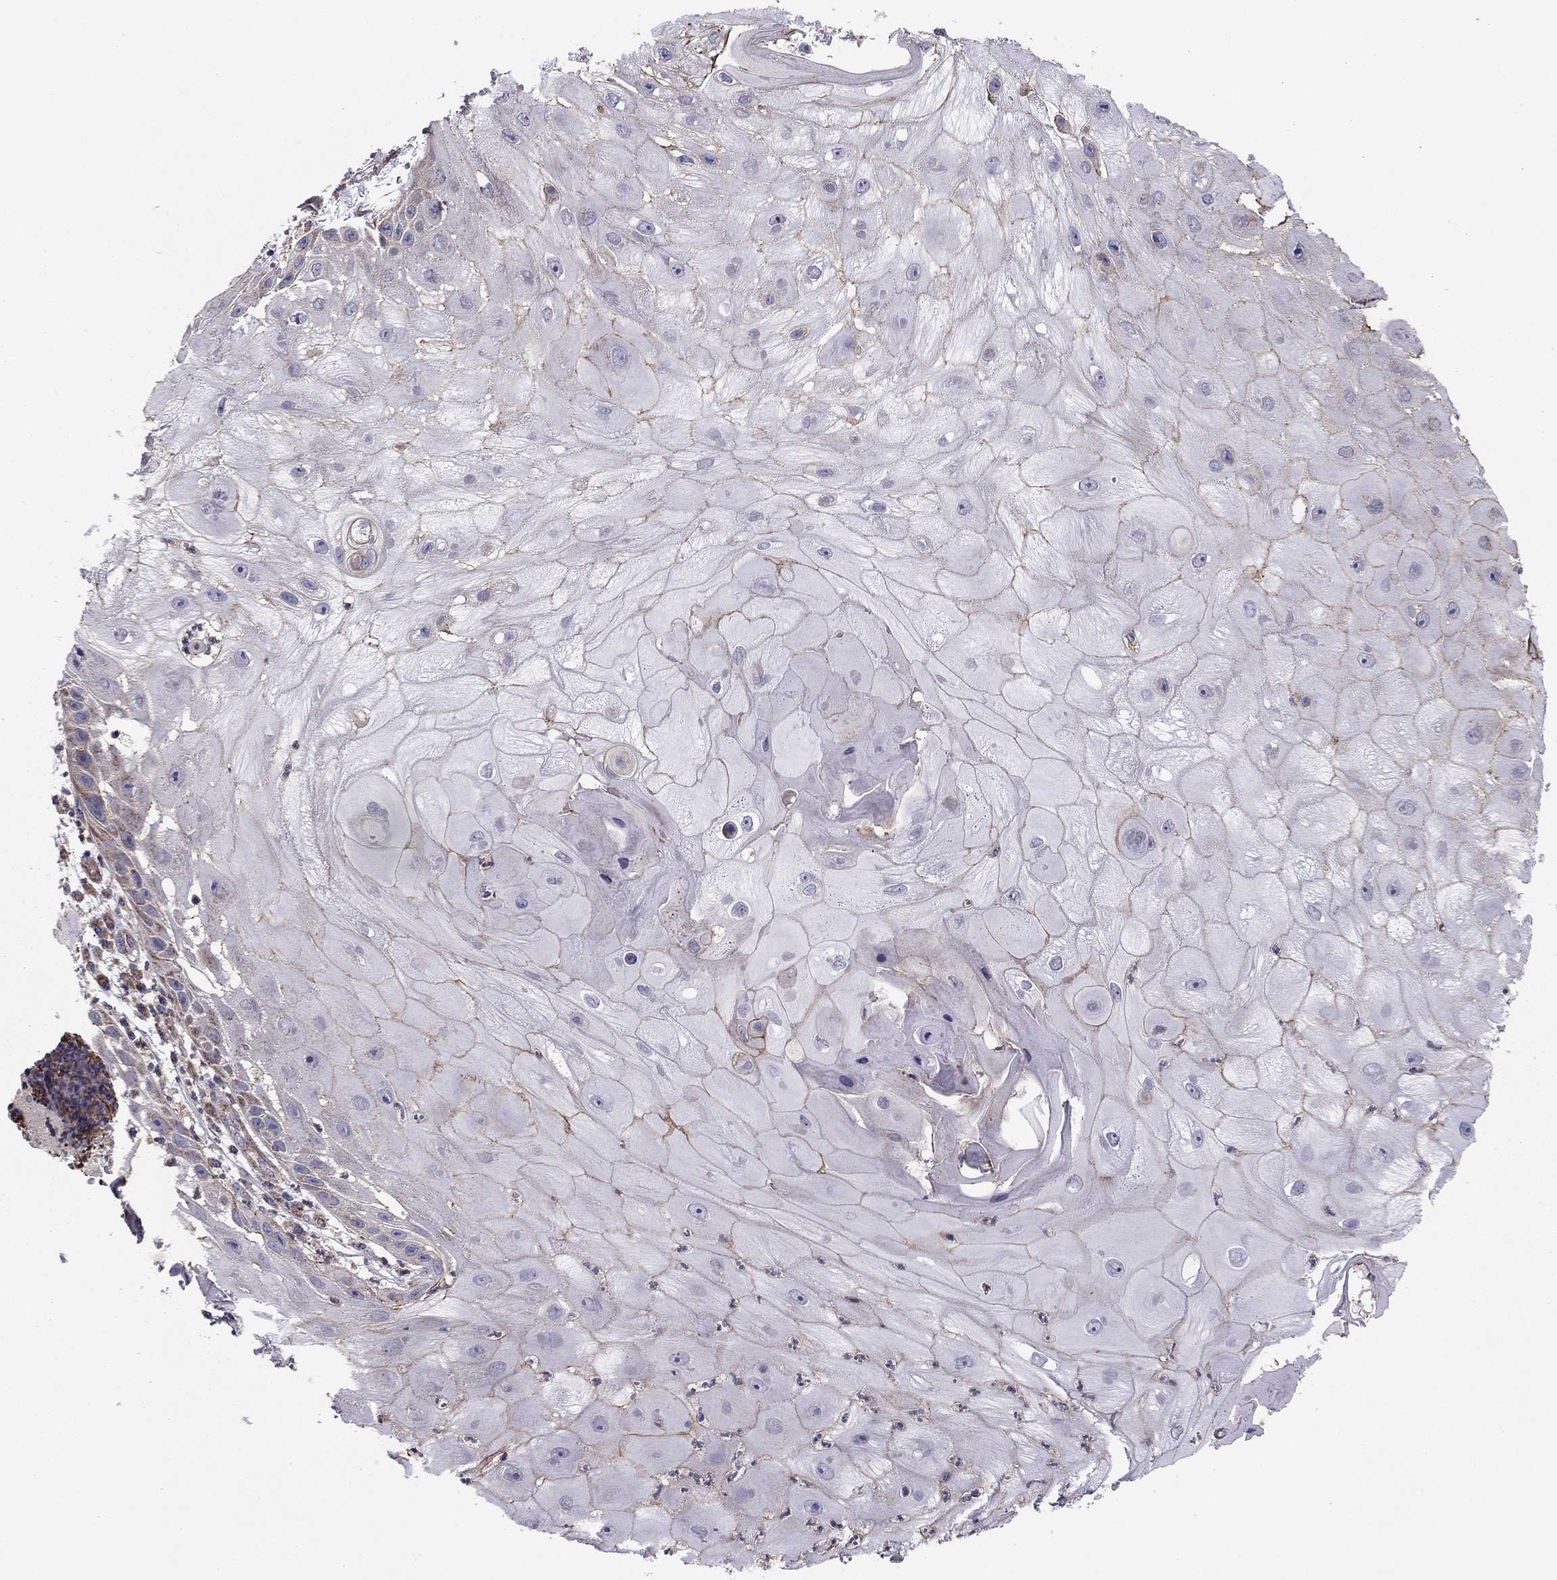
{"staining": {"intensity": "moderate", "quantity": "<25%", "location": "cytoplasmic/membranous"}, "tissue": "skin cancer", "cell_type": "Tumor cells", "image_type": "cancer", "snomed": [{"axis": "morphology", "description": "Normal tissue, NOS"}, {"axis": "morphology", "description": "Squamous cell carcinoma, NOS"}, {"axis": "topography", "description": "Skin"}], "caption": "A brown stain labels moderate cytoplasmic/membranous staining of a protein in skin cancer (squamous cell carcinoma) tumor cells. (DAB IHC with brightfield microscopy, high magnification).", "gene": "ALG6", "patient": {"sex": "male", "age": 79}}